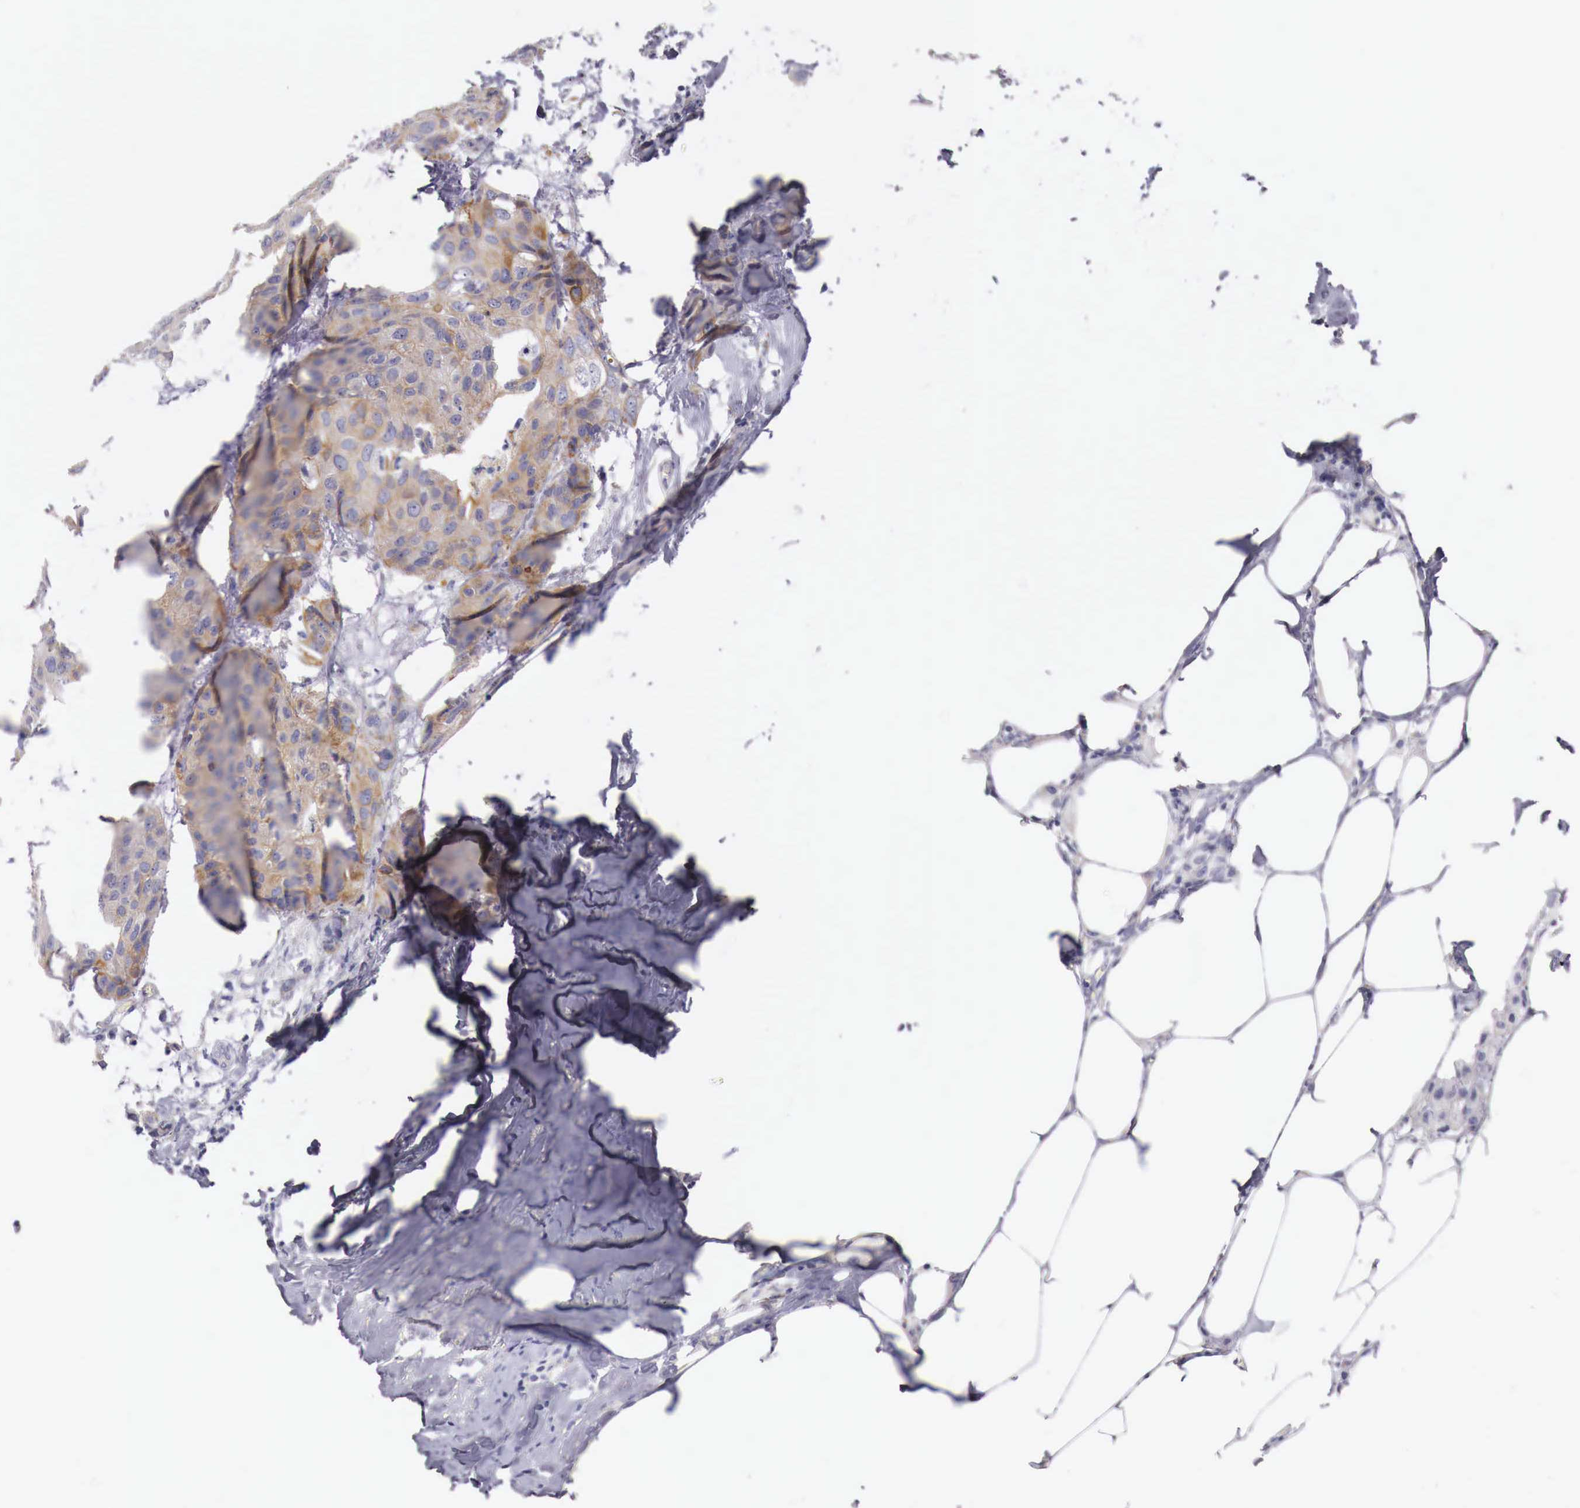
{"staining": {"intensity": "moderate", "quantity": "25%-75%", "location": "cytoplasmic/membranous"}, "tissue": "breast cancer", "cell_type": "Tumor cells", "image_type": "cancer", "snomed": [{"axis": "morphology", "description": "Duct carcinoma"}, {"axis": "topography", "description": "Breast"}], "caption": "Human breast cancer (intraductal carcinoma) stained with a protein marker demonstrates moderate staining in tumor cells.", "gene": "NREP", "patient": {"sex": "female", "age": 68}}